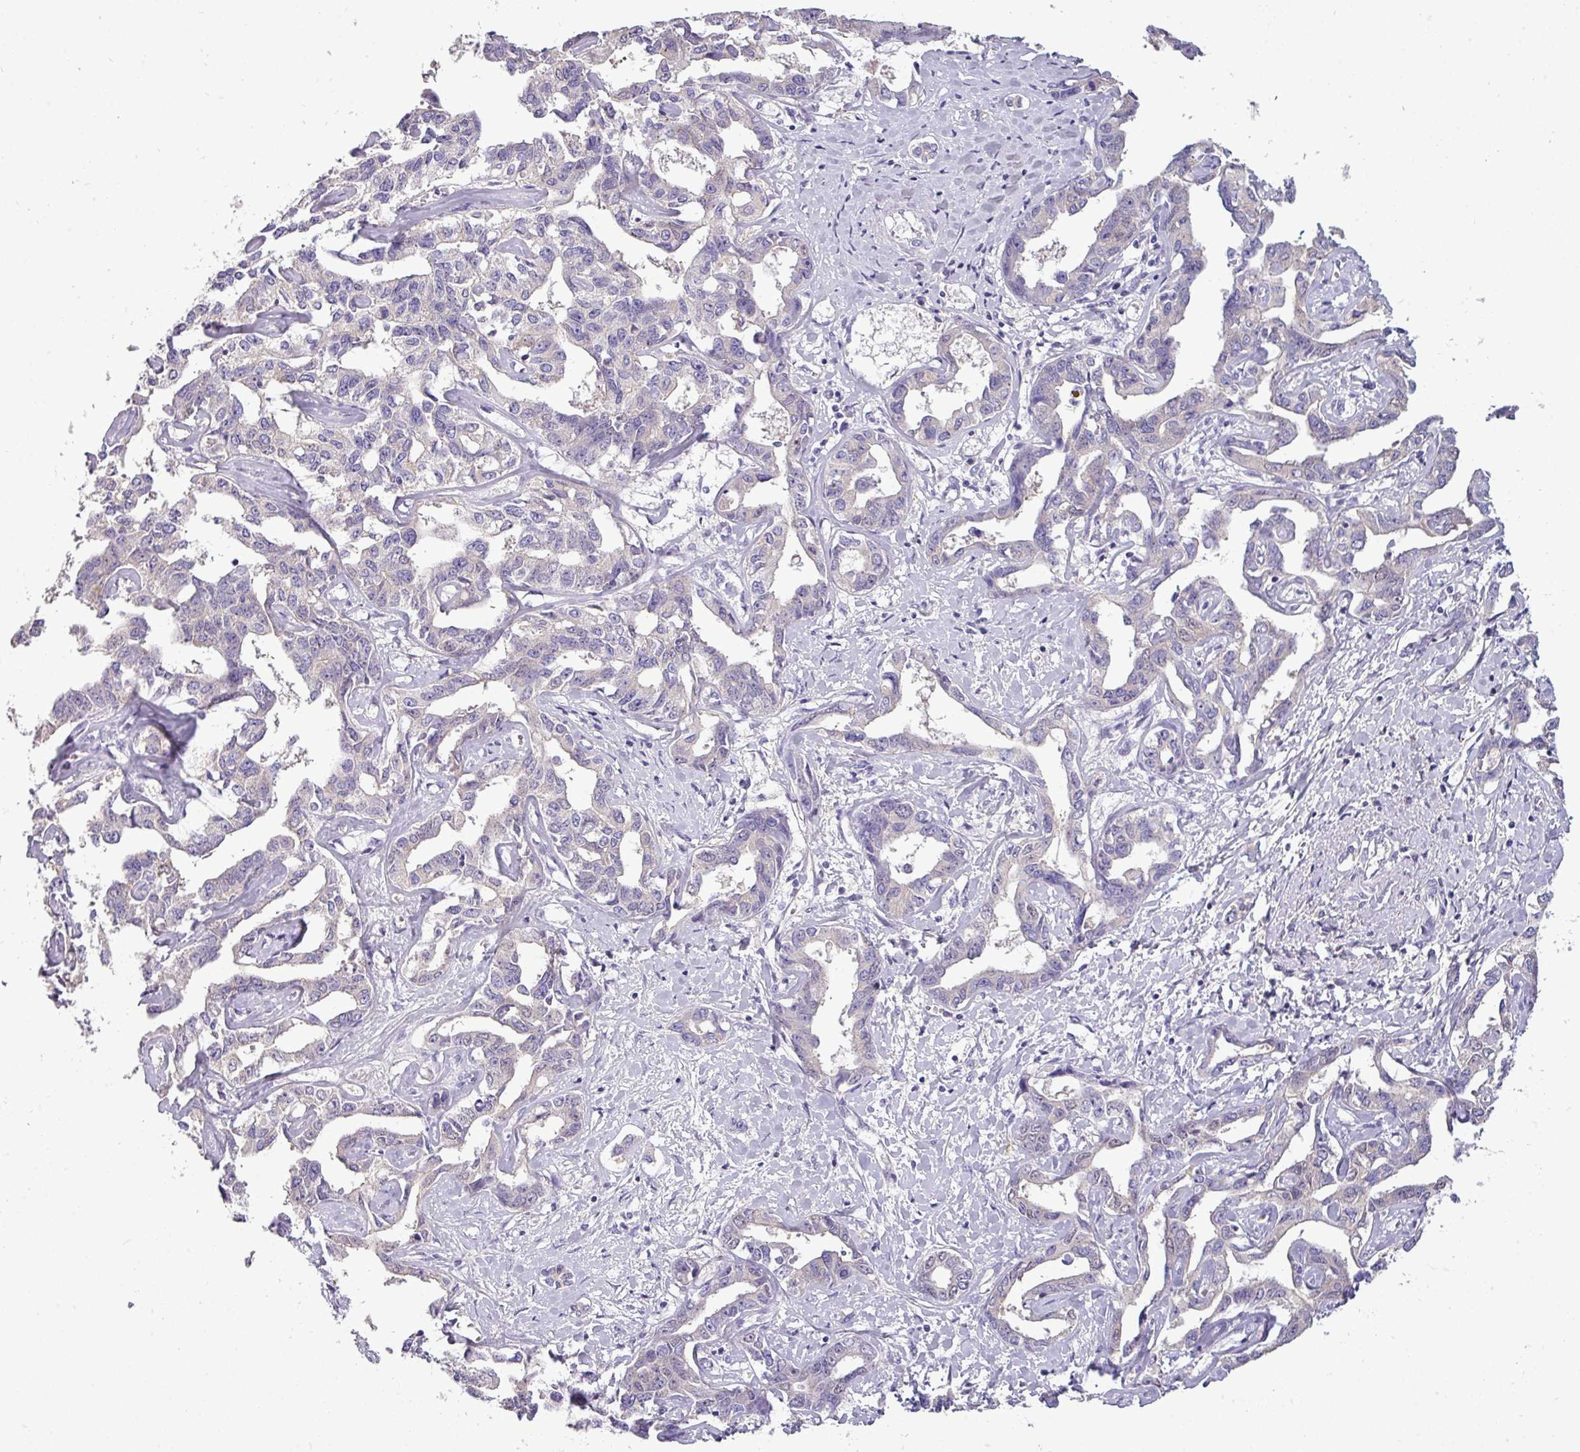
{"staining": {"intensity": "negative", "quantity": "none", "location": "none"}, "tissue": "liver cancer", "cell_type": "Tumor cells", "image_type": "cancer", "snomed": [{"axis": "morphology", "description": "Cholangiocarcinoma"}, {"axis": "topography", "description": "Liver"}], "caption": "An IHC micrograph of liver cholangiocarcinoma is shown. There is no staining in tumor cells of liver cholangiocarcinoma.", "gene": "DNAAF9", "patient": {"sex": "male", "age": 59}}